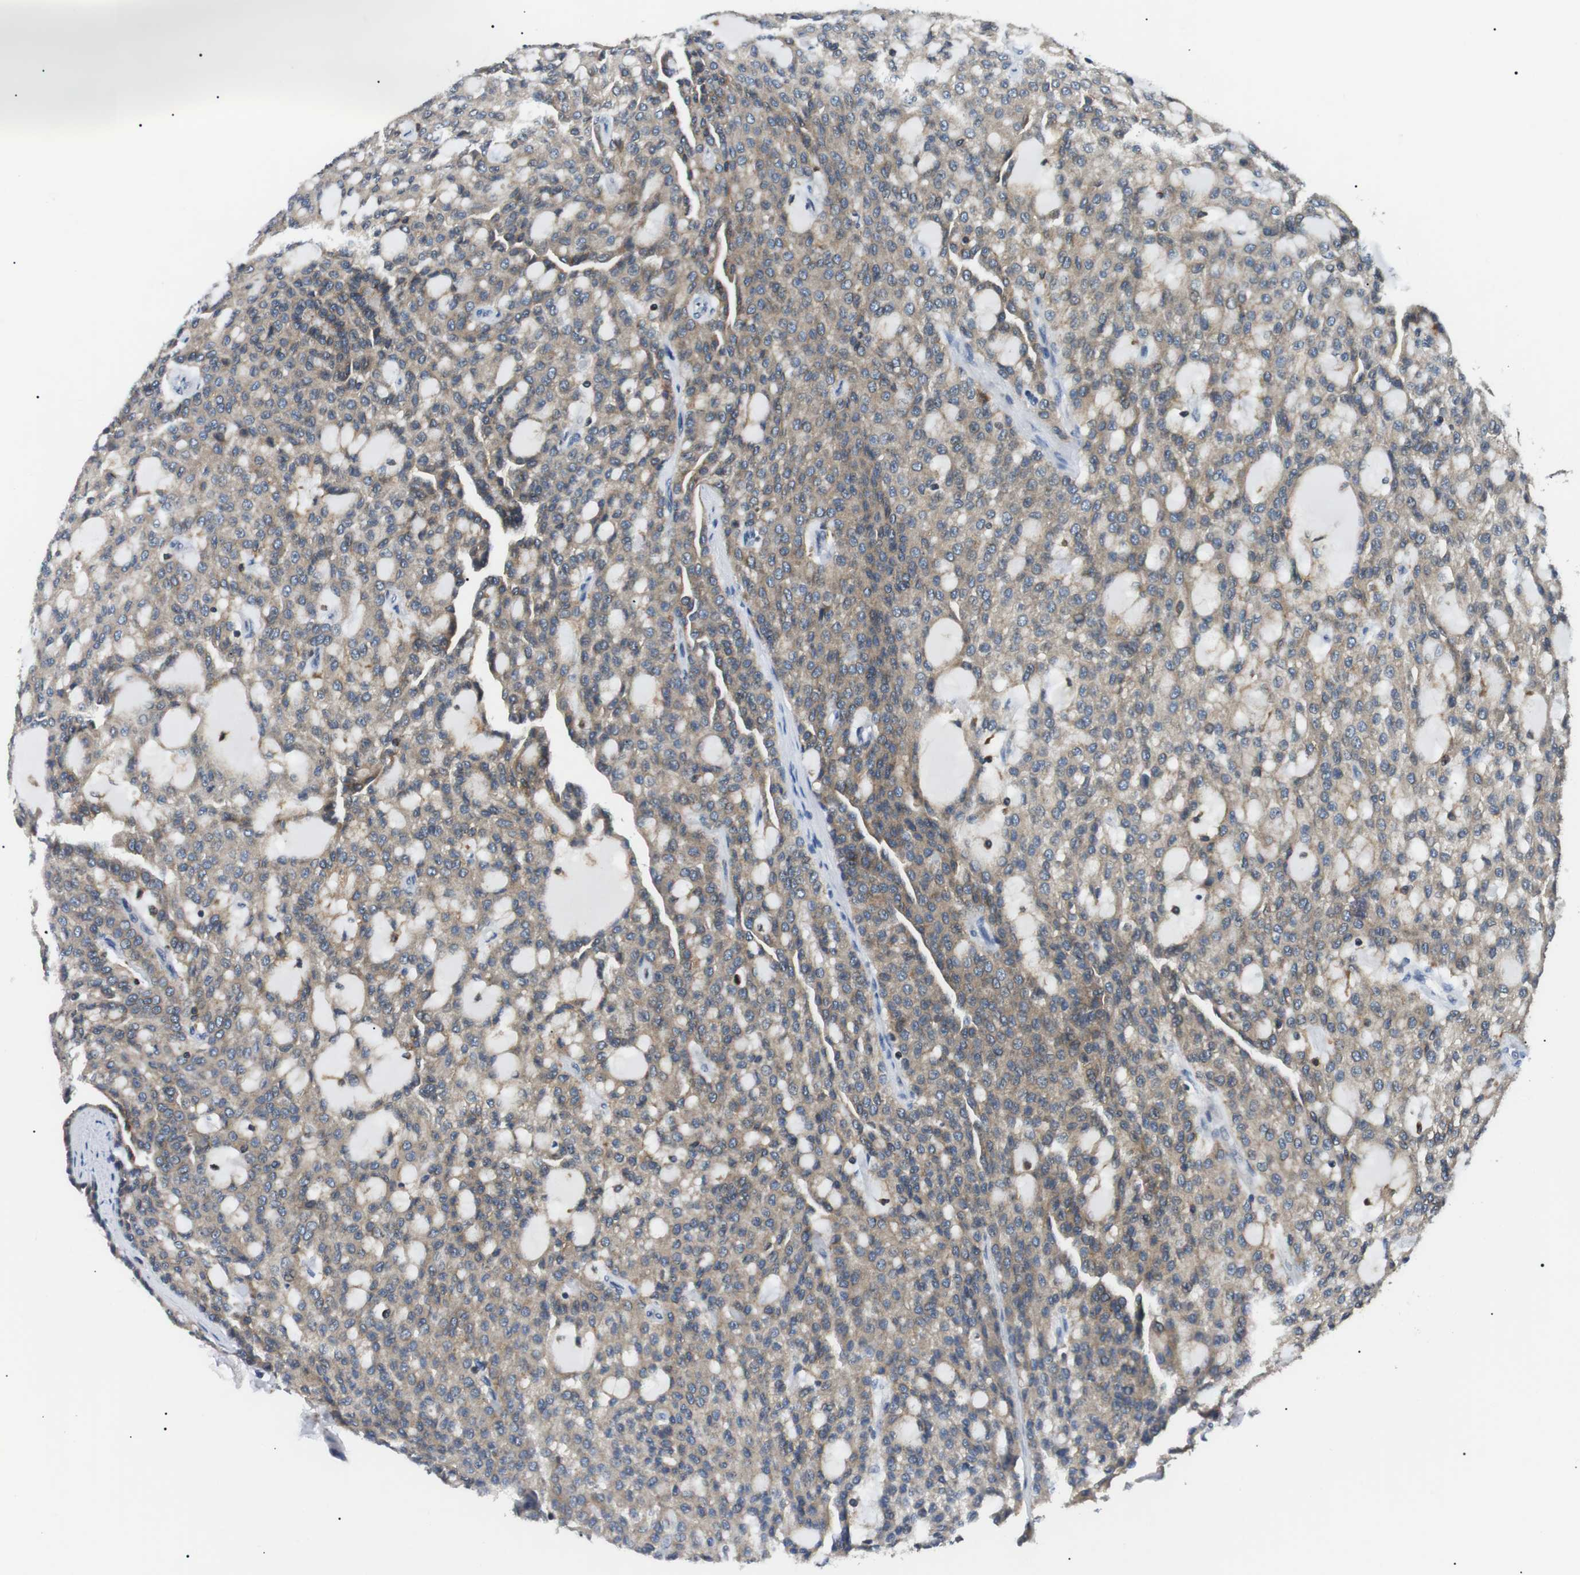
{"staining": {"intensity": "weak", "quantity": ">75%", "location": "cytoplasmic/membranous"}, "tissue": "renal cancer", "cell_type": "Tumor cells", "image_type": "cancer", "snomed": [{"axis": "morphology", "description": "Adenocarcinoma, NOS"}, {"axis": "topography", "description": "Kidney"}], "caption": "There is low levels of weak cytoplasmic/membranous expression in tumor cells of renal adenocarcinoma, as demonstrated by immunohistochemical staining (brown color).", "gene": "RAB9A", "patient": {"sex": "male", "age": 63}}